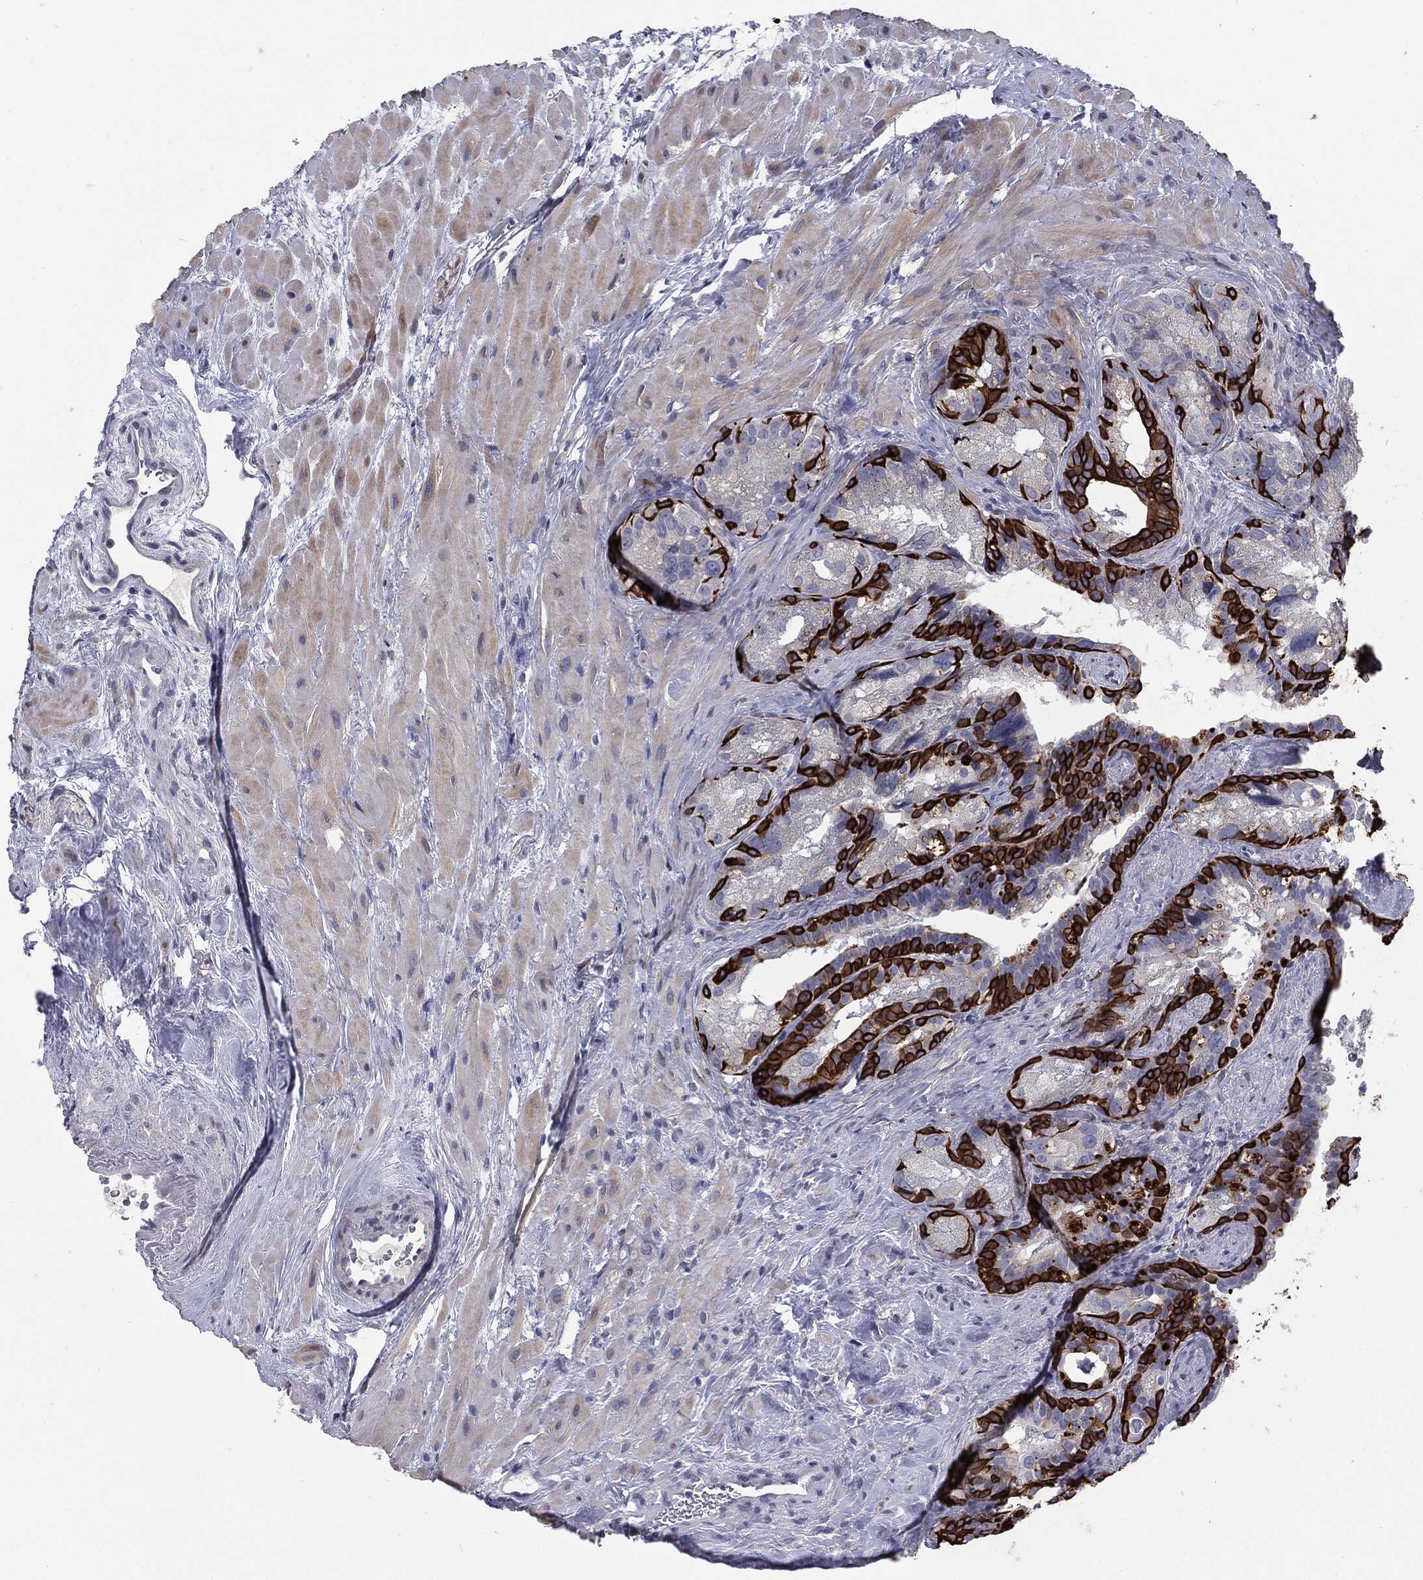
{"staining": {"intensity": "strong", "quantity": "25%-75%", "location": "cytoplasmic/membranous"}, "tissue": "seminal vesicle", "cell_type": "Glandular cells", "image_type": "normal", "snomed": [{"axis": "morphology", "description": "Normal tissue, NOS"}, {"axis": "topography", "description": "Seminal veicle"}], "caption": "IHC (DAB (3,3'-diaminobenzidine)) staining of benign human seminal vesicle exhibits strong cytoplasmic/membranous protein expression in about 25%-75% of glandular cells. Using DAB (brown) and hematoxylin (blue) stains, captured at high magnification using brightfield microscopy.", "gene": "KRT5", "patient": {"sex": "male", "age": 72}}